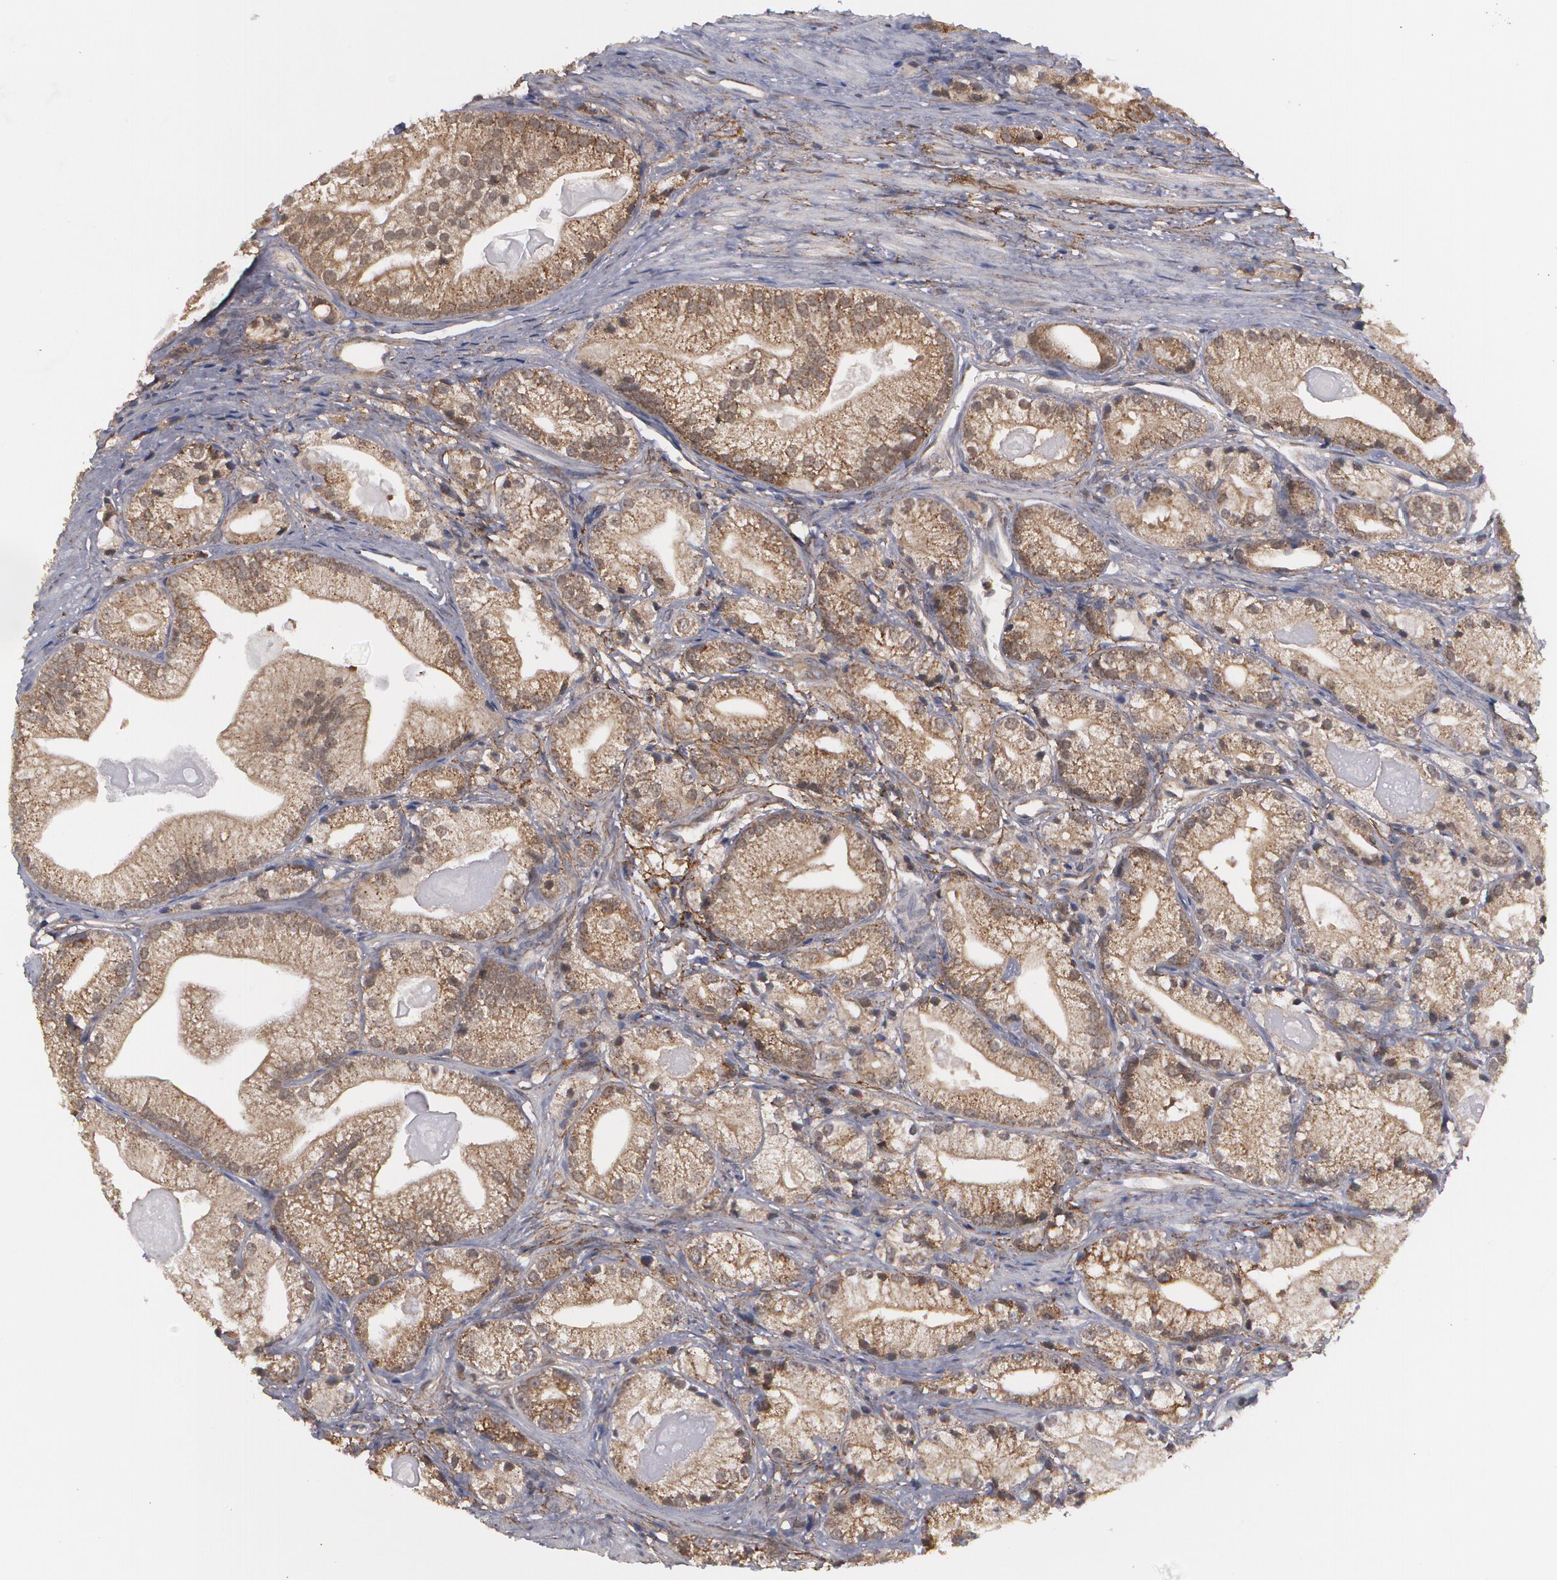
{"staining": {"intensity": "moderate", "quantity": ">75%", "location": "cytoplasmic/membranous"}, "tissue": "prostate cancer", "cell_type": "Tumor cells", "image_type": "cancer", "snomed": [{"axis": "morphology", "description": "Adenocarcinoma, Low grade"}, {"axis": "topography", "description": "Prostate"}], "caption": "Immunohistochemical staining of human low-grade adenocarcinoma (prostate) exhibits moderate cytoplasmic/membranous protein staining in approximately >75% of tumor cells.", "gene": "BMP6", "patient": {"sex": "male", "age": 69}}